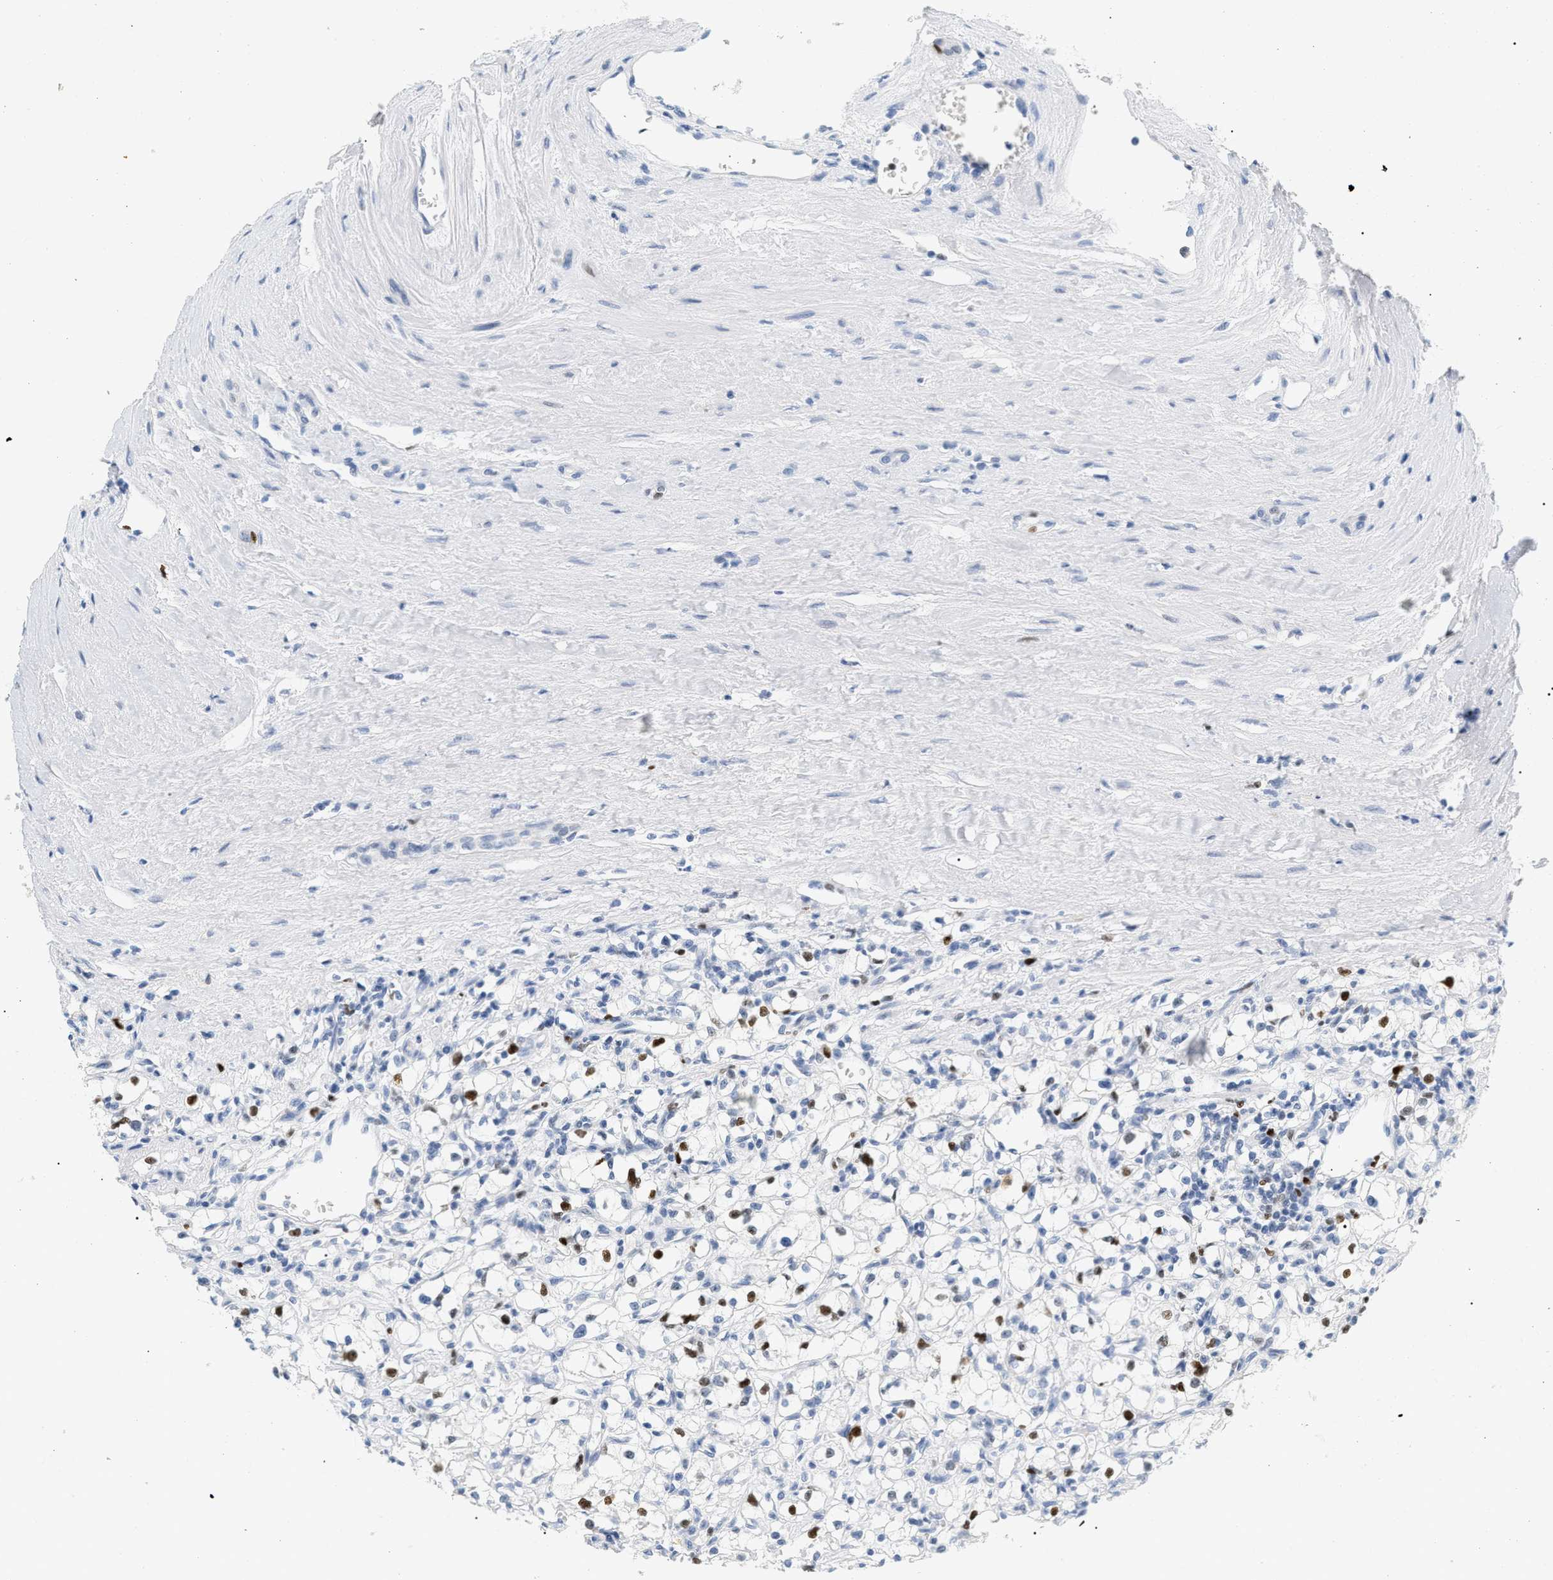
{"staining": {"intensity": "strong", "quantity": "25%-75%", "location": "nuclear"}, "tissue": "renal cancer", "cell_type": "Tumor cells", "image_type": "cancer", "snomed": [{"axis": "morphology", "description": "Adenocarcinoma, NOS"}, {"axis": "topography", "description": "Kidney"}], "caption": "Immunohistochemical staining of human adenocarcinoma (renal) reveals high levels of strong nuclear protein expression in approximately 25%-75% of tumor cells.", "gene": "MCM7", "patient": {"sex": "male", "age": 56}}